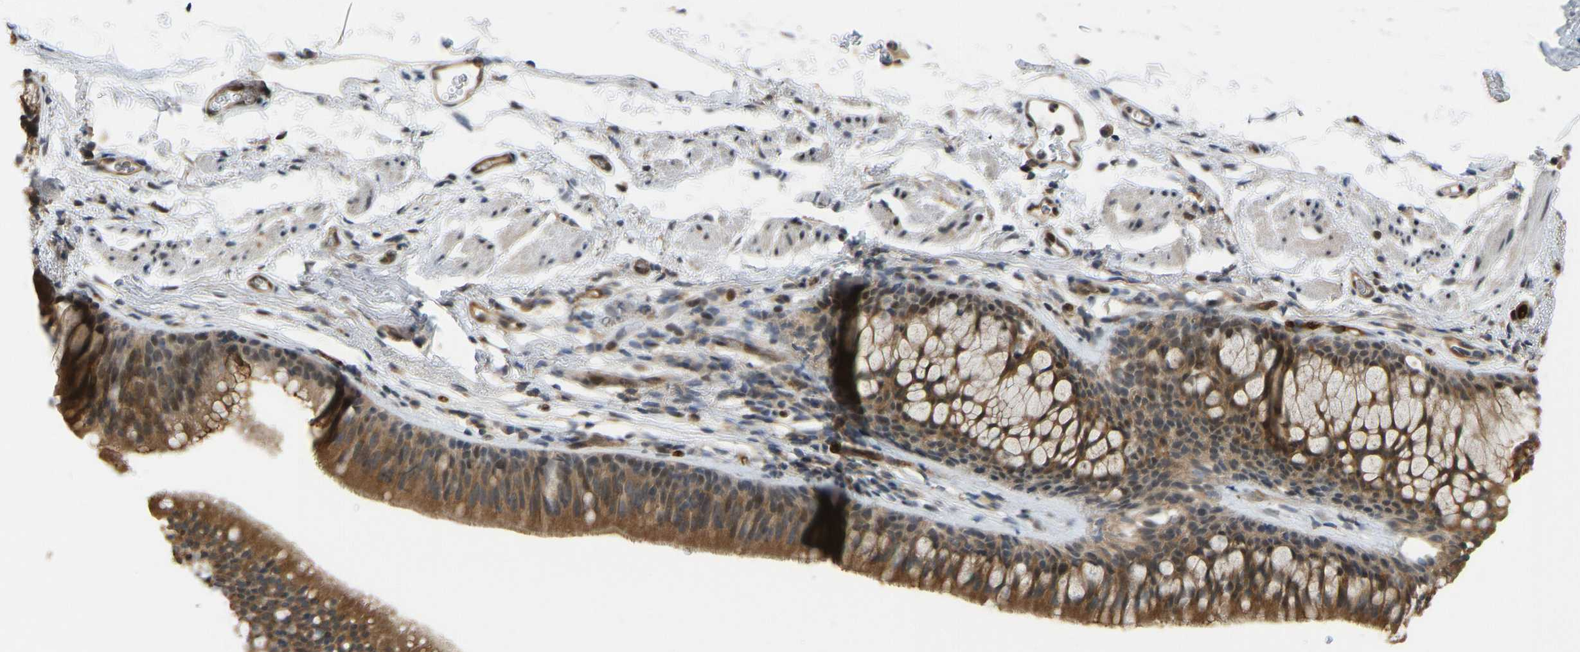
{"staining": {"intensity": "moderate", "quantity": ">75%", "location": "cytoplasmic/membranous"}, "tissue": "bronchus", "cell_type": "Respiratory epithelial cells", "image_type": "normal", "snomed": [{"axis": "morphology", "description": "Normal tissue, NOS"}, {"axis": "topography", "description": "Cartilage tissue"}, {"axis": "topography", "description": "Bronchus"}], "caption": "Bronchus stained with a brown dye shows moderate cytoplasmic/membranous positive staining in about >75% of respiratory epithelial cells.", "gene": "CCT8", "patient": {"sex": "female", "age": 53}}